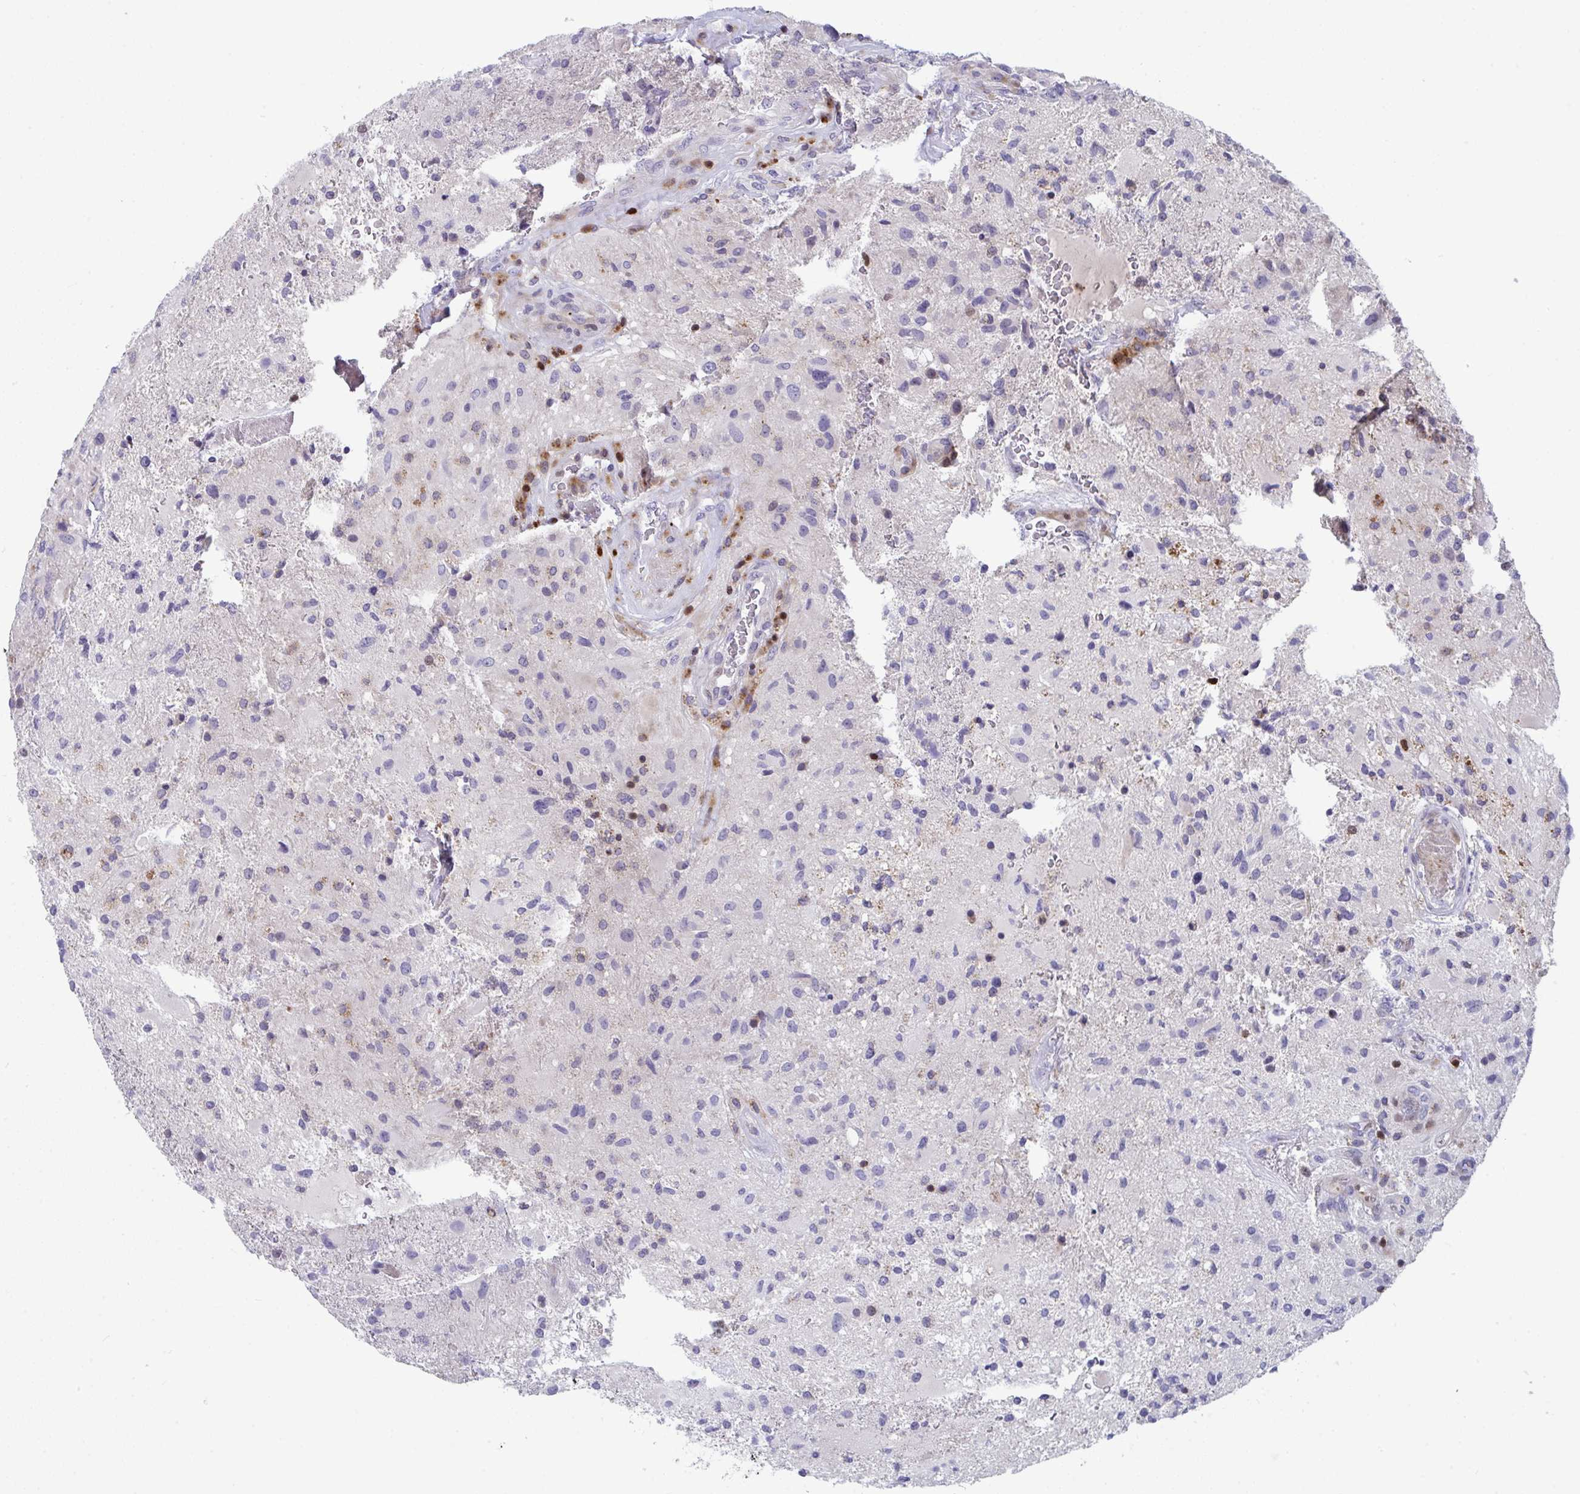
{"staining": {"intensity": "negative", "quantity": "none", "location": "none"}, "tissue": "glioma", "cell_type": "Tumor cells", "image_type": "cancer", "snomed": [{"axis": "morphology", "description": "Glioma, malignant, High grade"}, {"axis": "topography", "description": "Brain"}], "caption": "Glioma was stained to show a protein in brown. There is no significant expression in tumor cells.", "gene": "AOC2", "patient": {"sex": "male", "age": 53}}